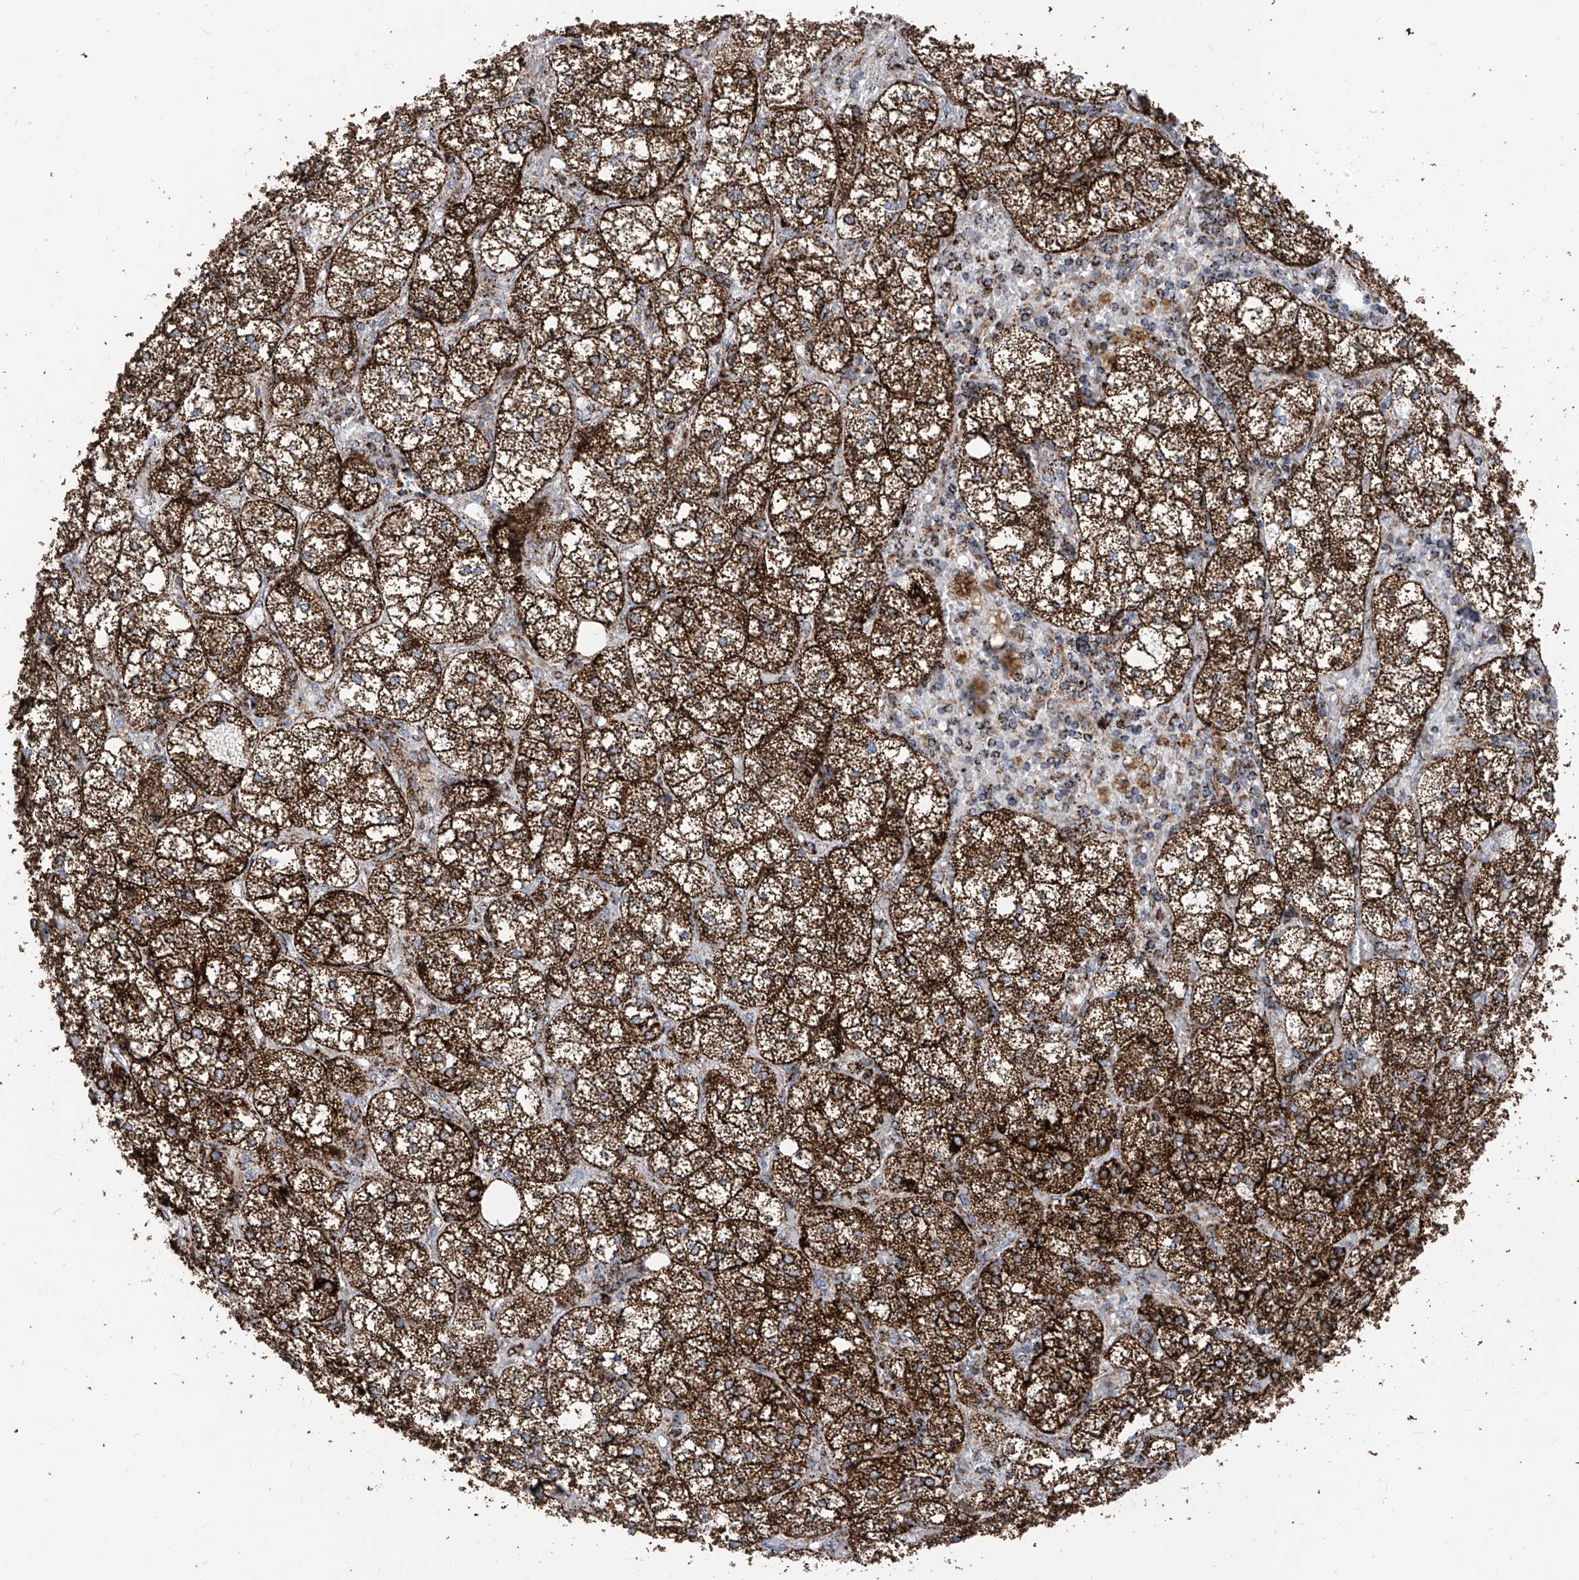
{"staining": {"intensity": "strong", "quantity": ">75%", "location": "cytoplasmic/membranous"}, "tissue": "adrenal gland", "cell_type": "Glandular cells", "image_type": "normal", "snomed": [{"axis": "morphology", "description": "Normal tissue, NOS"}, {"axis": "topography", "description": "Adrenal gland"}], "caption": "Protein staining by immunohistochemistry (IHC) reveals strong cytoplasmic/membranous staining in approximately >75% of glandular cells in normal adrenal gland. Nuclei are stained in blue.", "gene": "COX5B", "patient": {"sex": "female", "age": 61}}